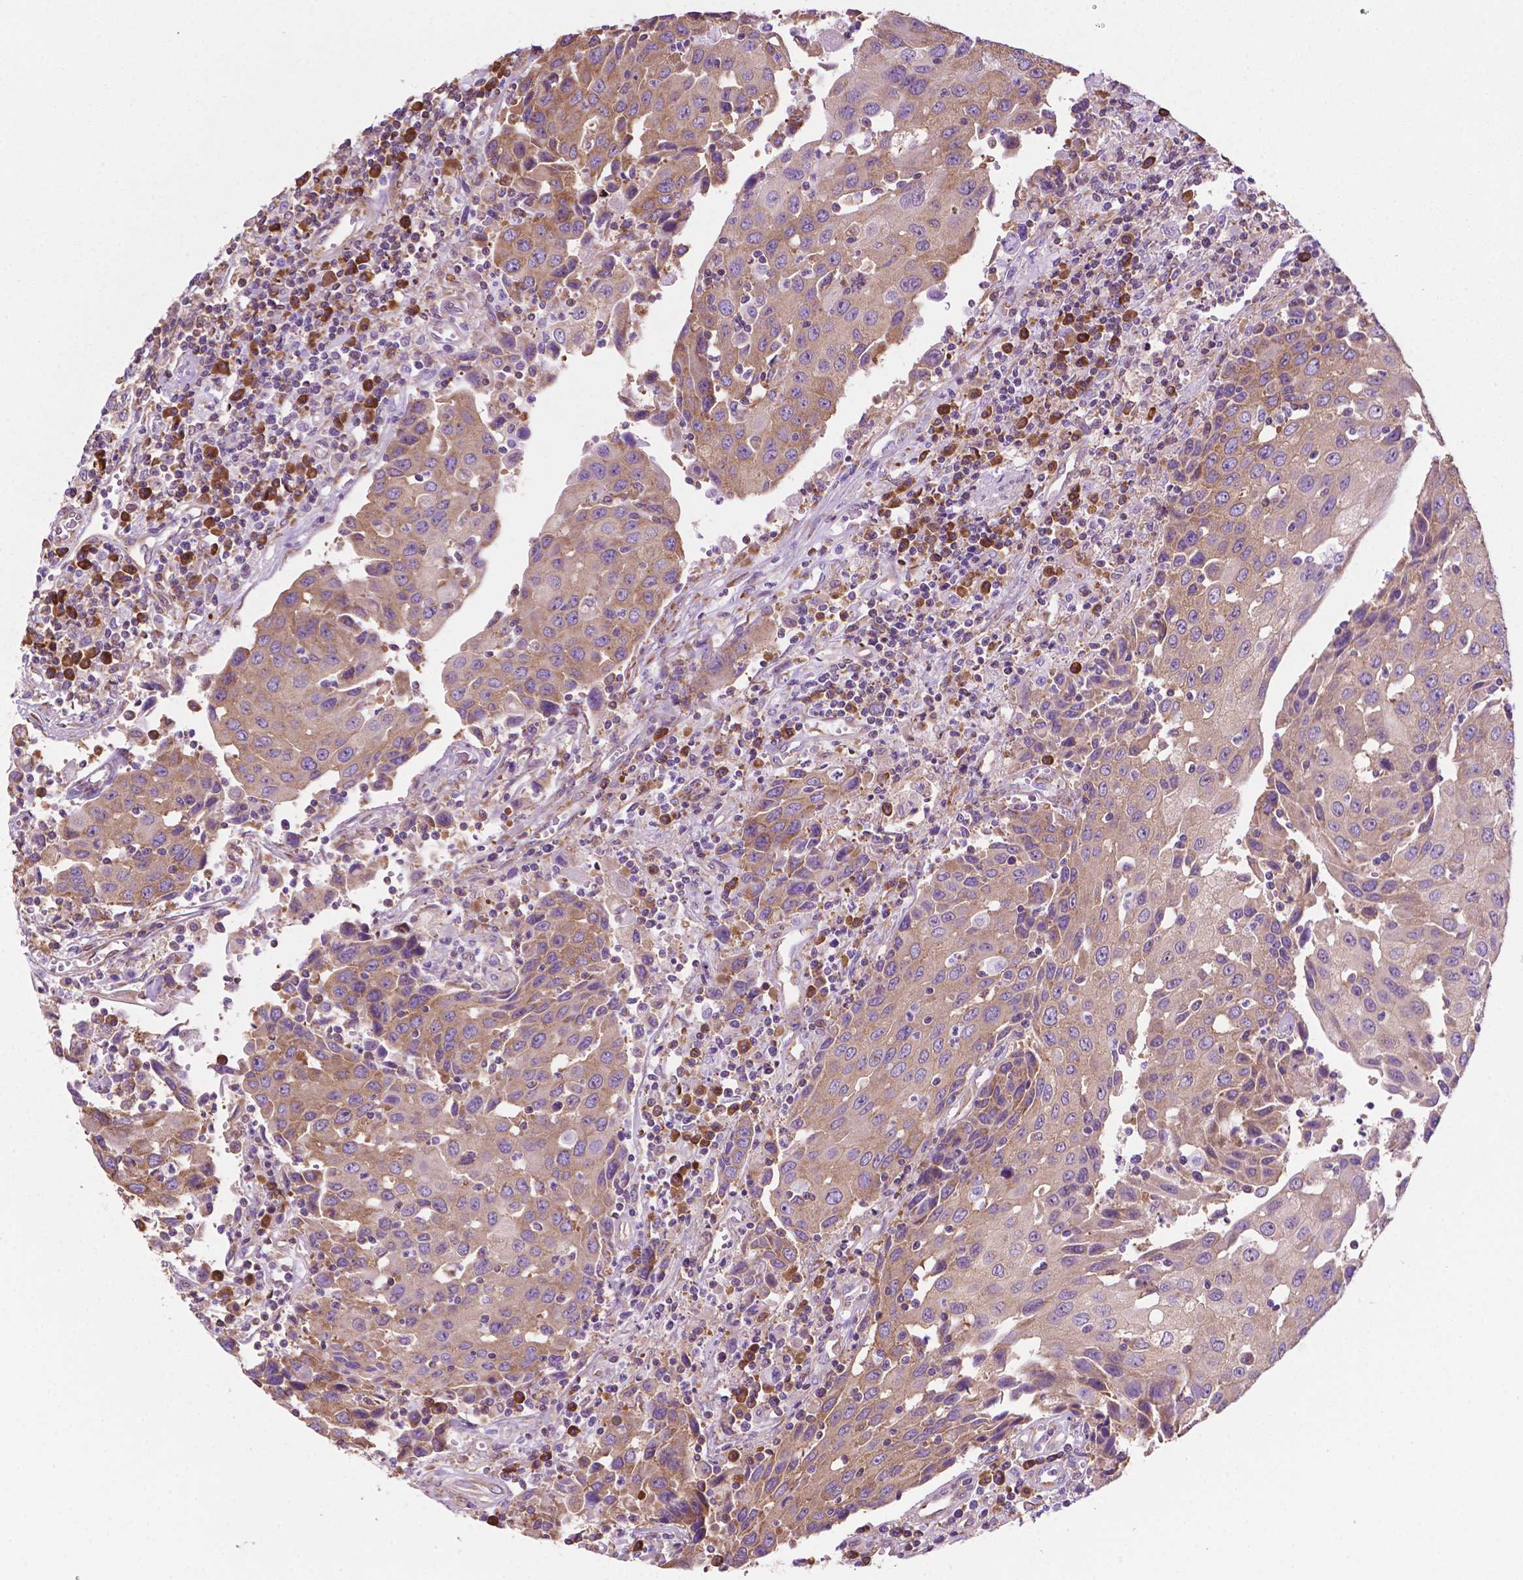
{"staining": {"intensity": "moderate", "quantity": ">75%", "location": "cytoplasmic/membranous"}, "tissue": "urothelial cancer", "cell_type": "Tumor cells", "image_type": "cancer", "snomed": [{"axis": "morphology", "description": "Urothelial carcinoma, High grade"}, {"axis": "topography", "description": "Urinary bladder"}], "caption": "High-grade urothelial carcinoma stained with immunohistochemistry (IHC) reveals moderate cytoplasmic/membranous positivity in approximately >75% of tumor cells.", "gene": "RPL29", "patient": {"sex": "female", "age": 85}}